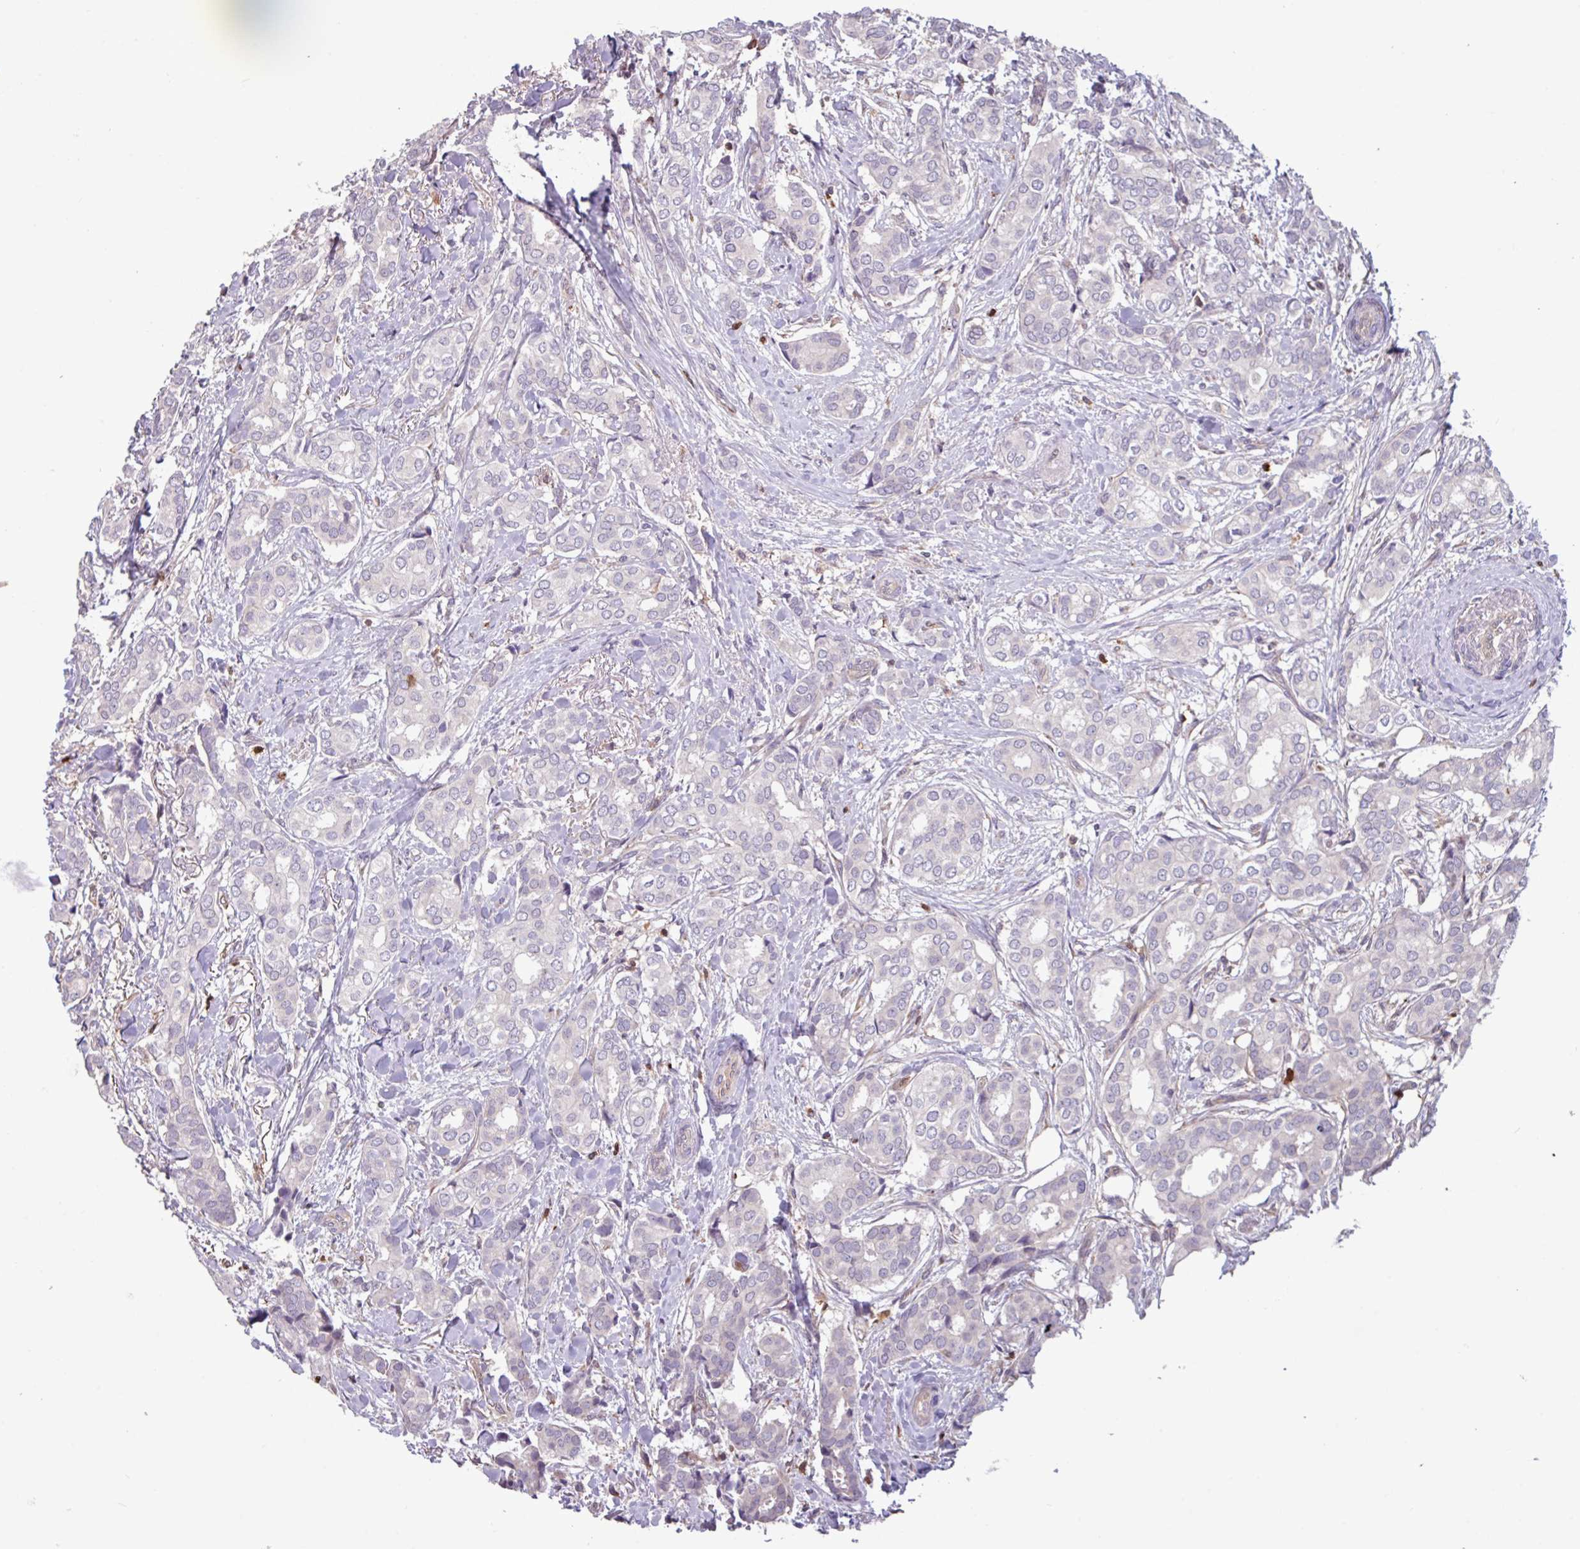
{"staining": {"intensity": "negative", "quantity": "none", "location": "none"}, "tissue": "breast cancer", "cell_type": "Tumor cells", "image_type": "cancer", "snomed": [{"axis": "morphology", "description": "Duct carcinoma"}, {"axis": "topography", "description": "Breast"}], "caption": "Human breast cancer stained for a protein using IHC displays no positivity in tumor cells.", "gene": "SEC61G", "patient": {"sex": "female", "age": 73}}